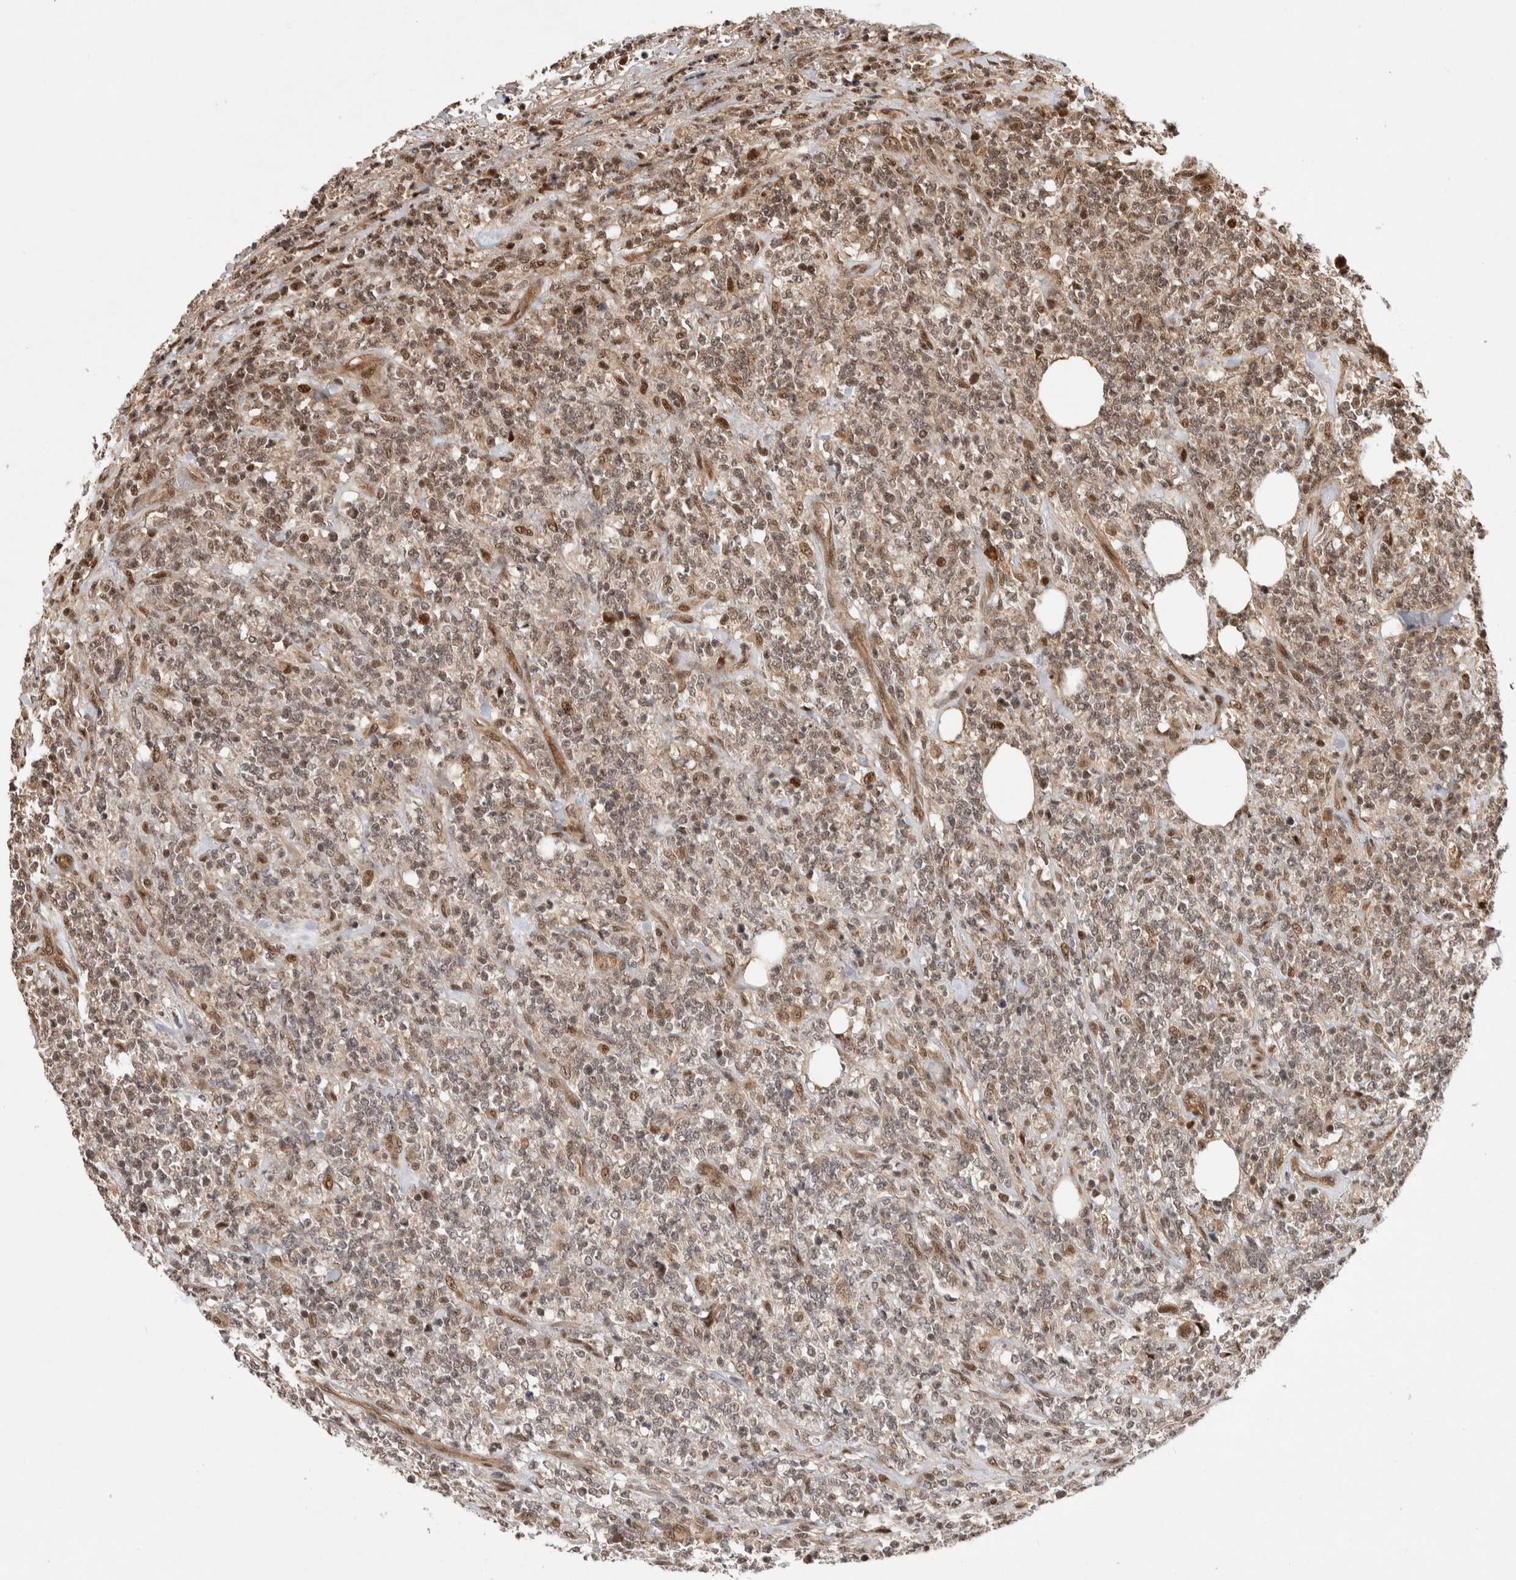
{"staining": {"intensity": "weak", "quantity": ">75%", "location": "nuclear"}, "tissue": "lymphoma", "cell_type": "Tumor cells", "image_type": "cancer", "snomed": [{"axis": "morphology", "description": "Malignant lymphoma, non-Hodgkin's type, High grade"}, {"axis": "topography", "description": "Soft tissue"}], "caption": "Human lymphoma stained for a protein (brown) shows weak nuclear positive expression in approximately >75% of tumor cells.", "gene": "TOR1B", "patient": {"sex": "male", "age": 18}}